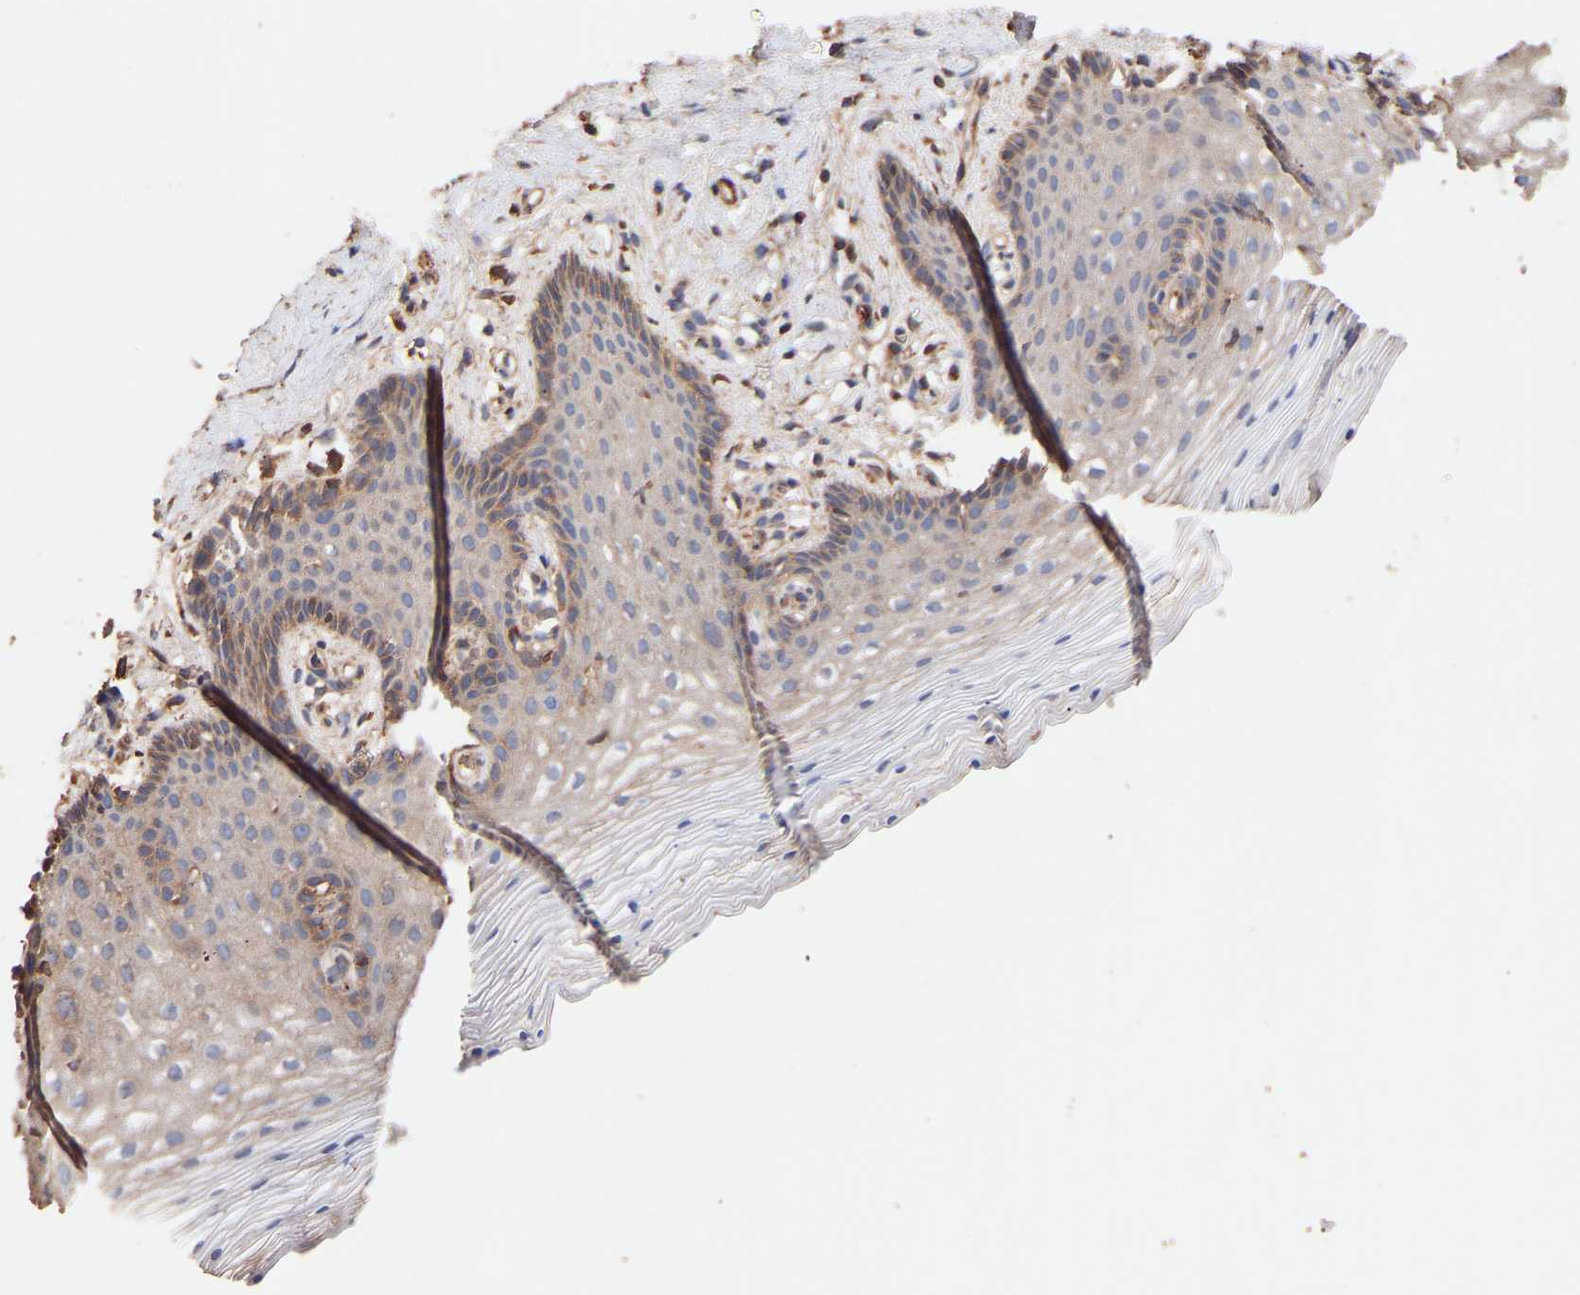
{"staining": {"intensity": "moderate", "quantity": "25%-75%", "location": "cytoplasmic/membranous"}, "tissue": "vagina", "cell_type": "Squamous epithelial cells", "image_type": "normal", "snomed": [{"axis": "morphology", "description": "Normal tissue, NOS"}, {"axis": "topography", "description": "Vagina"}], "caption": "Immunohistochemistry (IHC) of unremarkable human vagina displays medium levels of moderate cytoplasmic/membranous staining in approximately 25%-75% of squamous epithelial cells.", "gene": "TMEM268", "patient": {"sex": "female", "age": 32}}